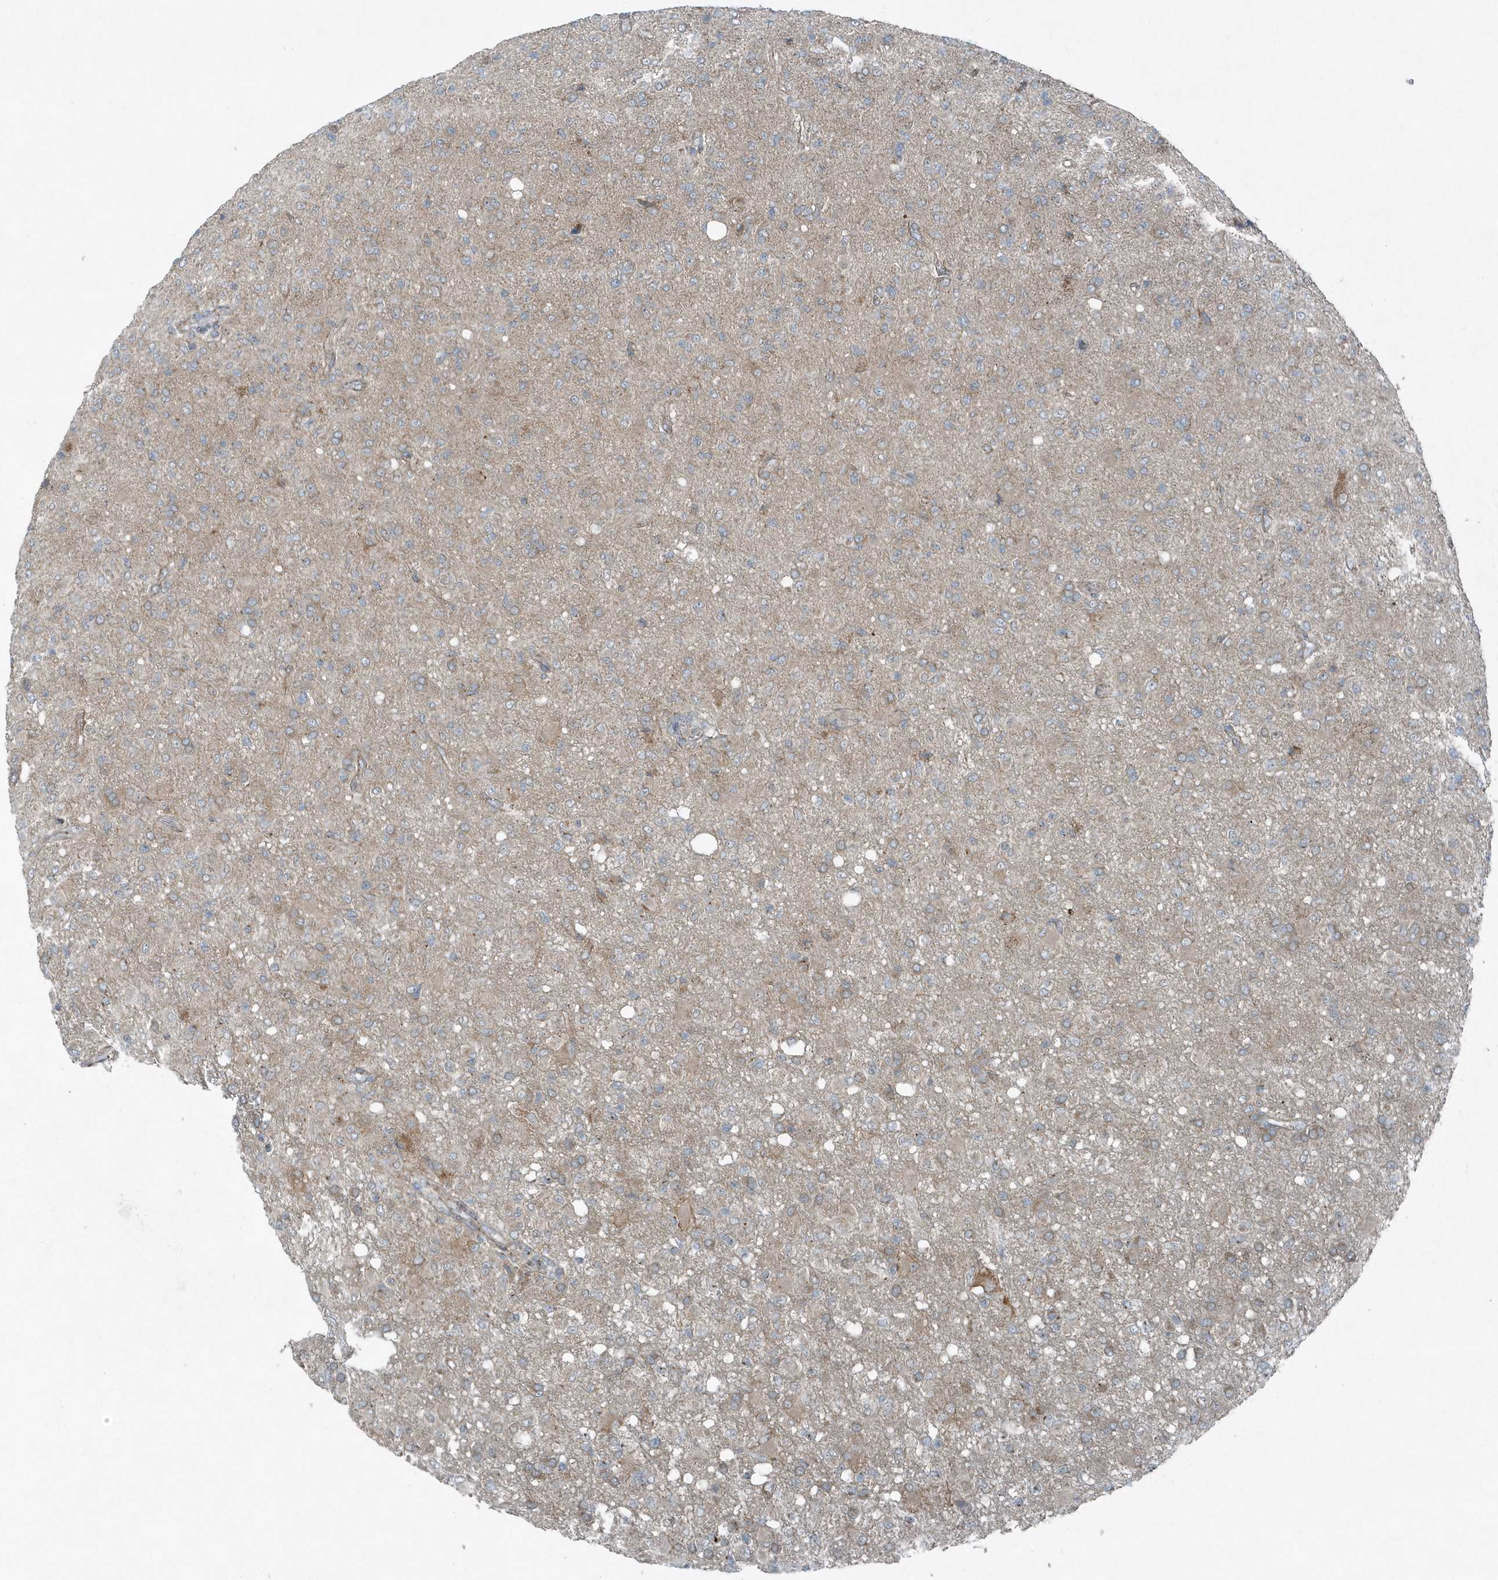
{"staining": {"intensity": "weak", "quantity": "<25%", "location": "cytoplasmic/membranous"}, "tissue": "glioma", "cell_type": "Tumor cells", "image_type": "cancer", "snomed": [{"axis": "morphology", "description": "Glioma, malignant, High grade"}, {"axis": "topography", "description": "Brain"}], "caption": "DAB immunohistochemical staining of malignant glioma (high-grade) shows no significant positivity in tumor cells.", "gene": "GCC2", "patient": {"sex": "female", "age": 57}}